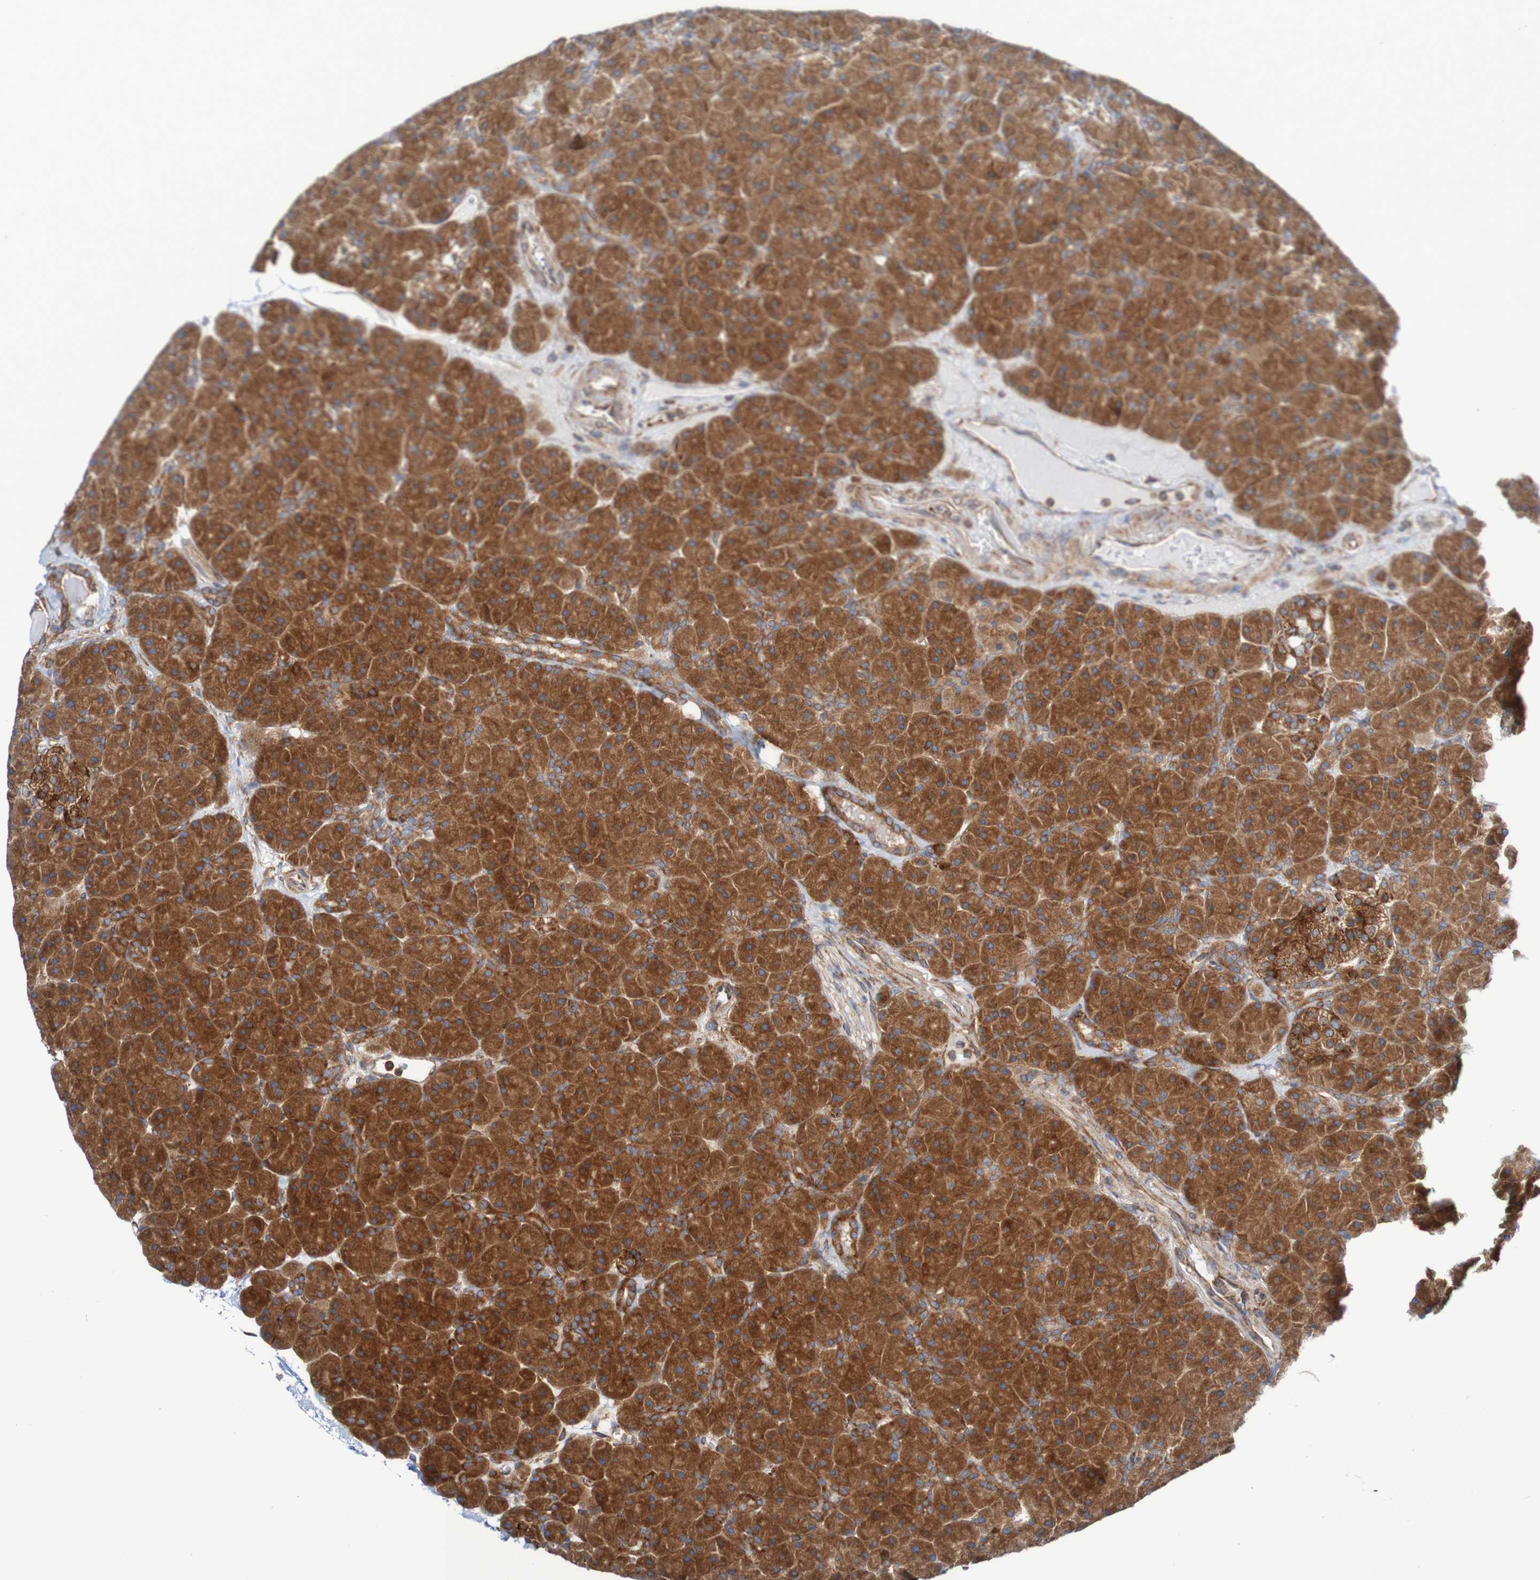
{"staining": {"intensity": "strong", "quantity": ">75%", "location": "cytoplasmic/membranous"}, "tissue": "pancreas", "cell_type": "Exocrine glandular cells", "image_type": "normal", "snomed": [{"axis": "morphology", "description": "Normal tissue, NOS"}, {"axis": "topography", "description": "Pancreas"}], "caption": "DAB (3,3'-diaminobenzidine) immunohistochemical staining of benign pancreas shows strong cytoplasmic/membranous protein staining in about >75% of exocrine glandular cells.", "gene": "FXR2", "patient": {"sex": "male", "age": 66}}